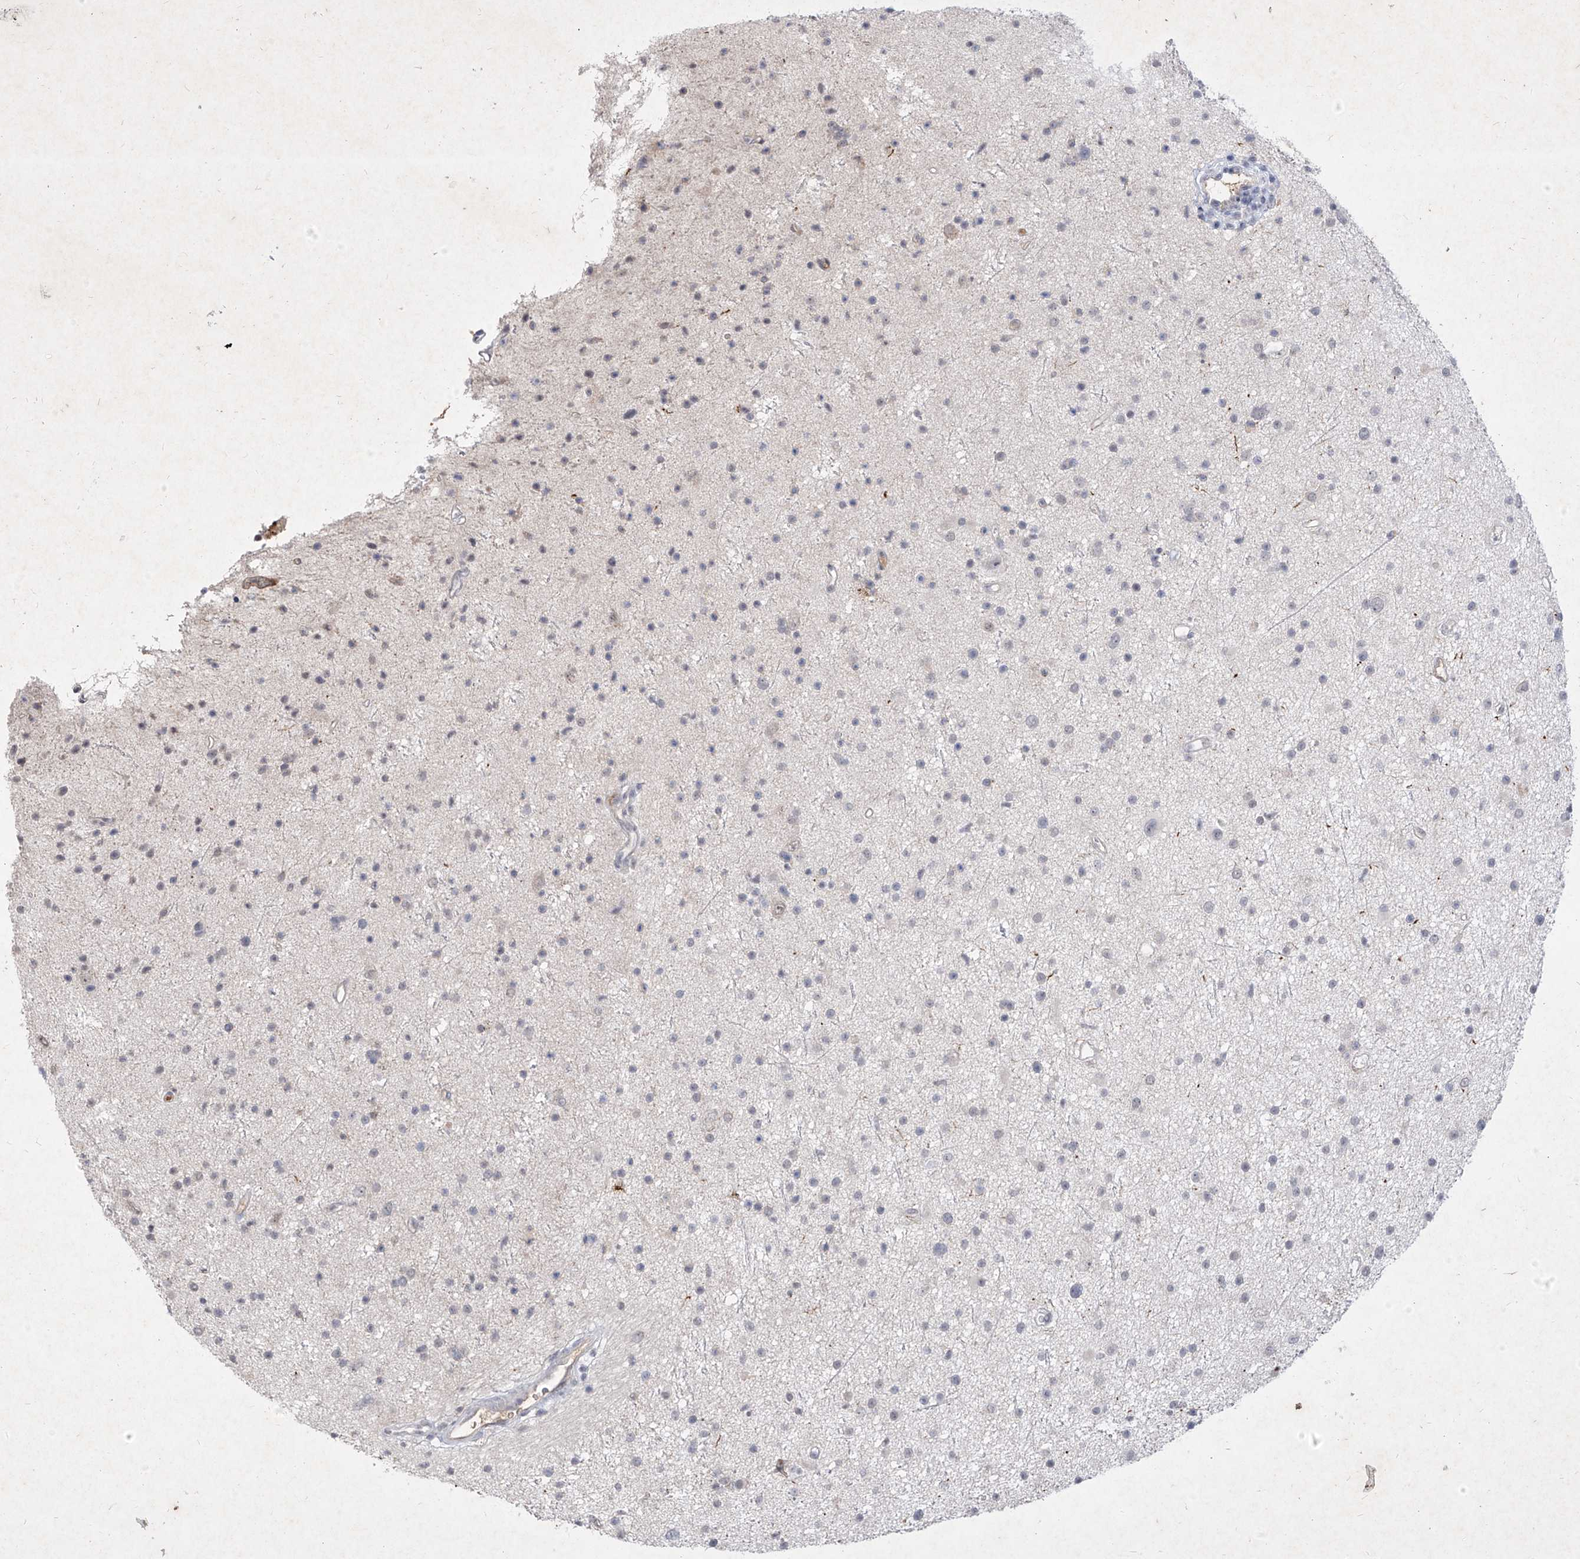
{"staining": {"intensity": "negative", "quantity": "none", "location": "none"}, "tissue": "glioma", "cell_type": "Tumor cells", "image_type": "cancer", "snomed": [{"axis": "morphology", "description": "Glioma, malignant, Low grade"}, {"axis": "topography", "description": "Cerebral cortex"}], "caption": "Tumor cells show no significant protein positivity in glioma.", "gene": "C4A", "patient": {"sex": "female", "age": 39}}